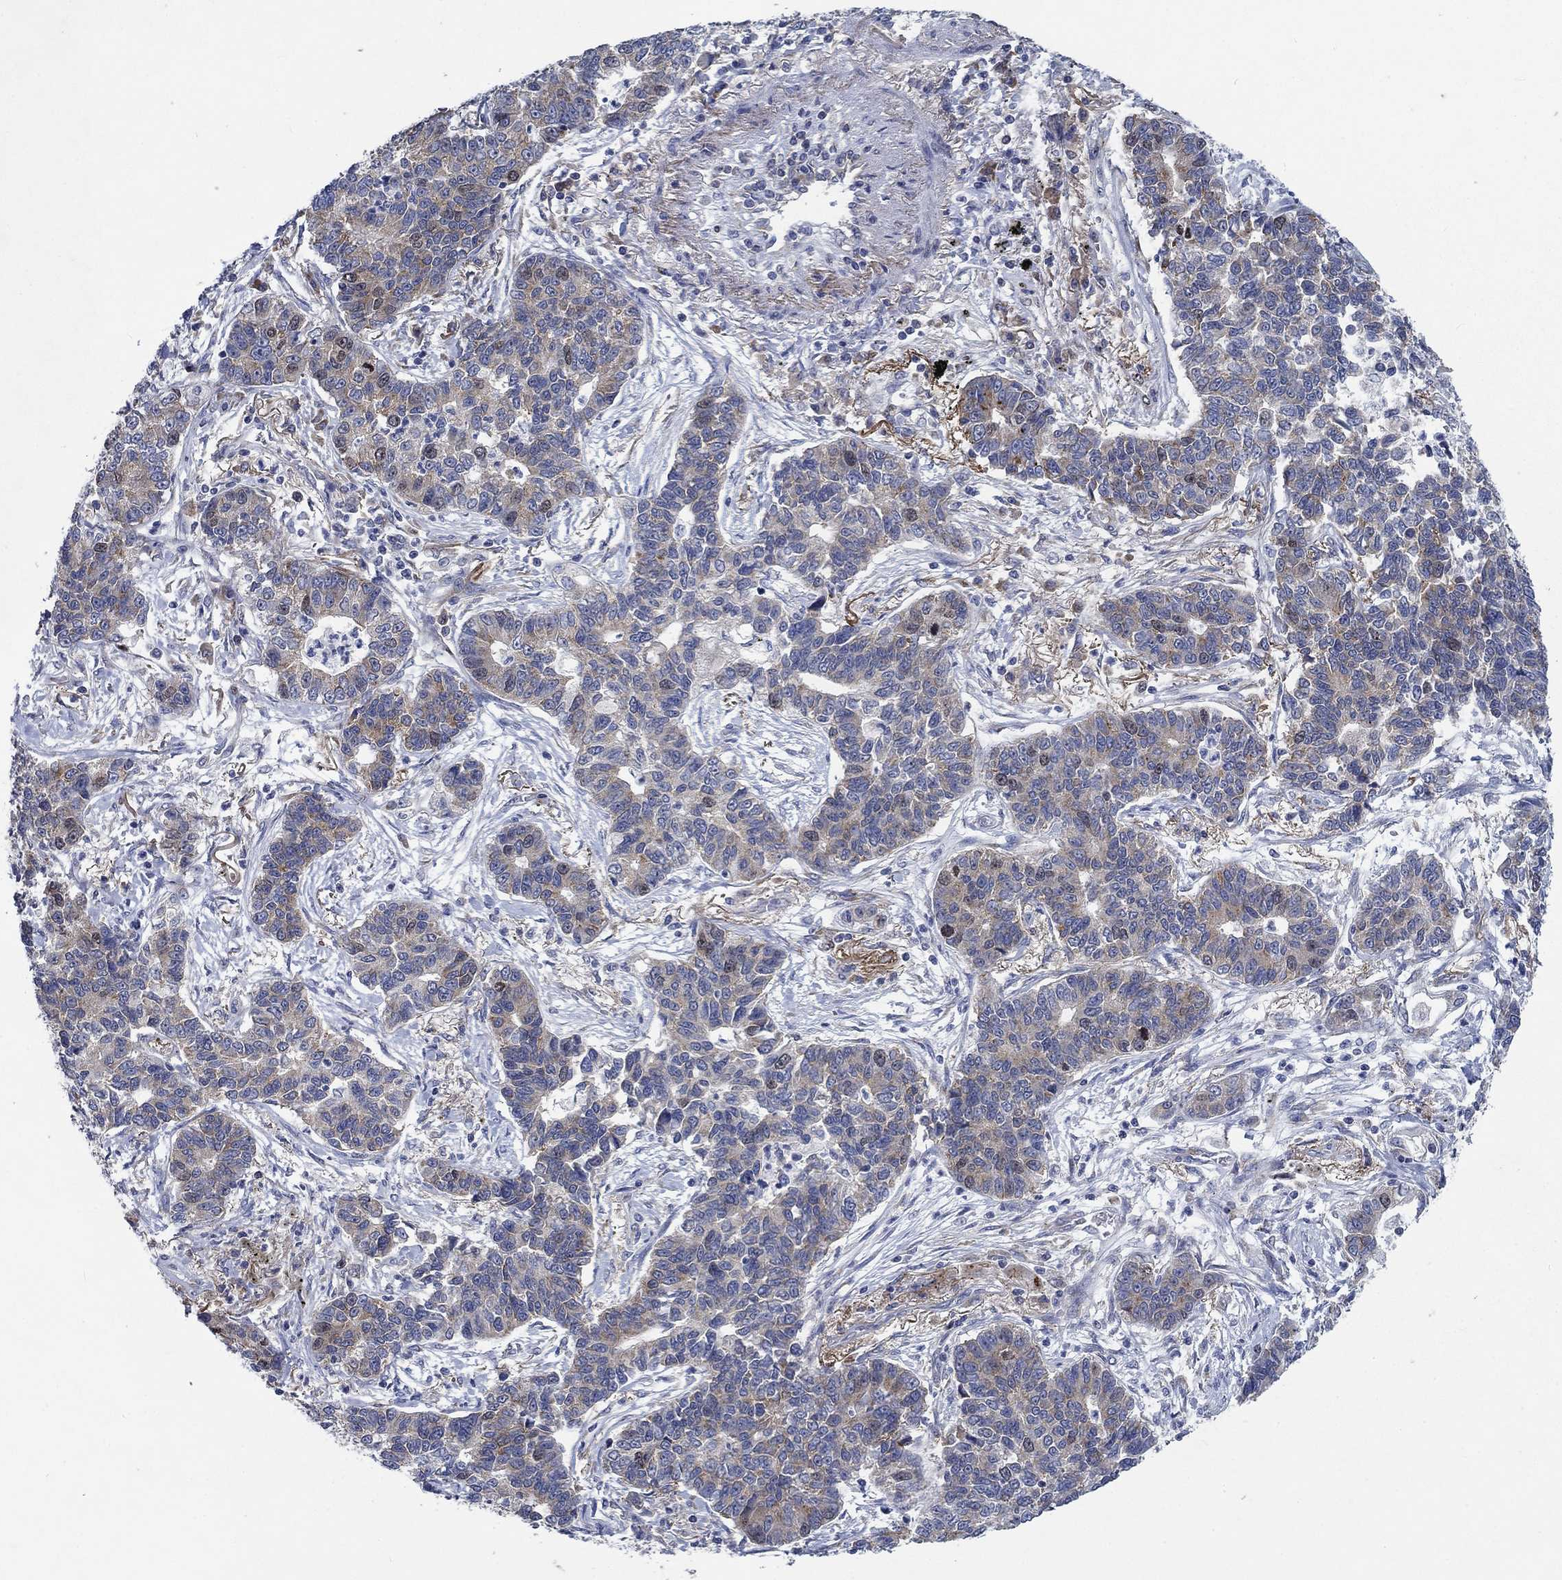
{"staining": {"intensity": "moderate", "quantity": "25%-75%", "location": "cytoplasmic/membranous"}, "tissue": "lung cancer", "cell_type": "Tumor cells", "image_type": "cancer", "snomed": [{"axis": "morphology", "description": "Adenocarcinoma, NOS"}, {"axis": "topography", "description": "Lung"}], "caption": "The micrograph displays immunohistochemical staining of lung cancer. There is moderate cytoplasmic/membranous expression is identified in approximately 25%-75% of tumor cells. The protein is shown in brown color, while the nuclei are stained blue.", "gene": "MMP24", "patient": {"sex": "female", "age": 57}}